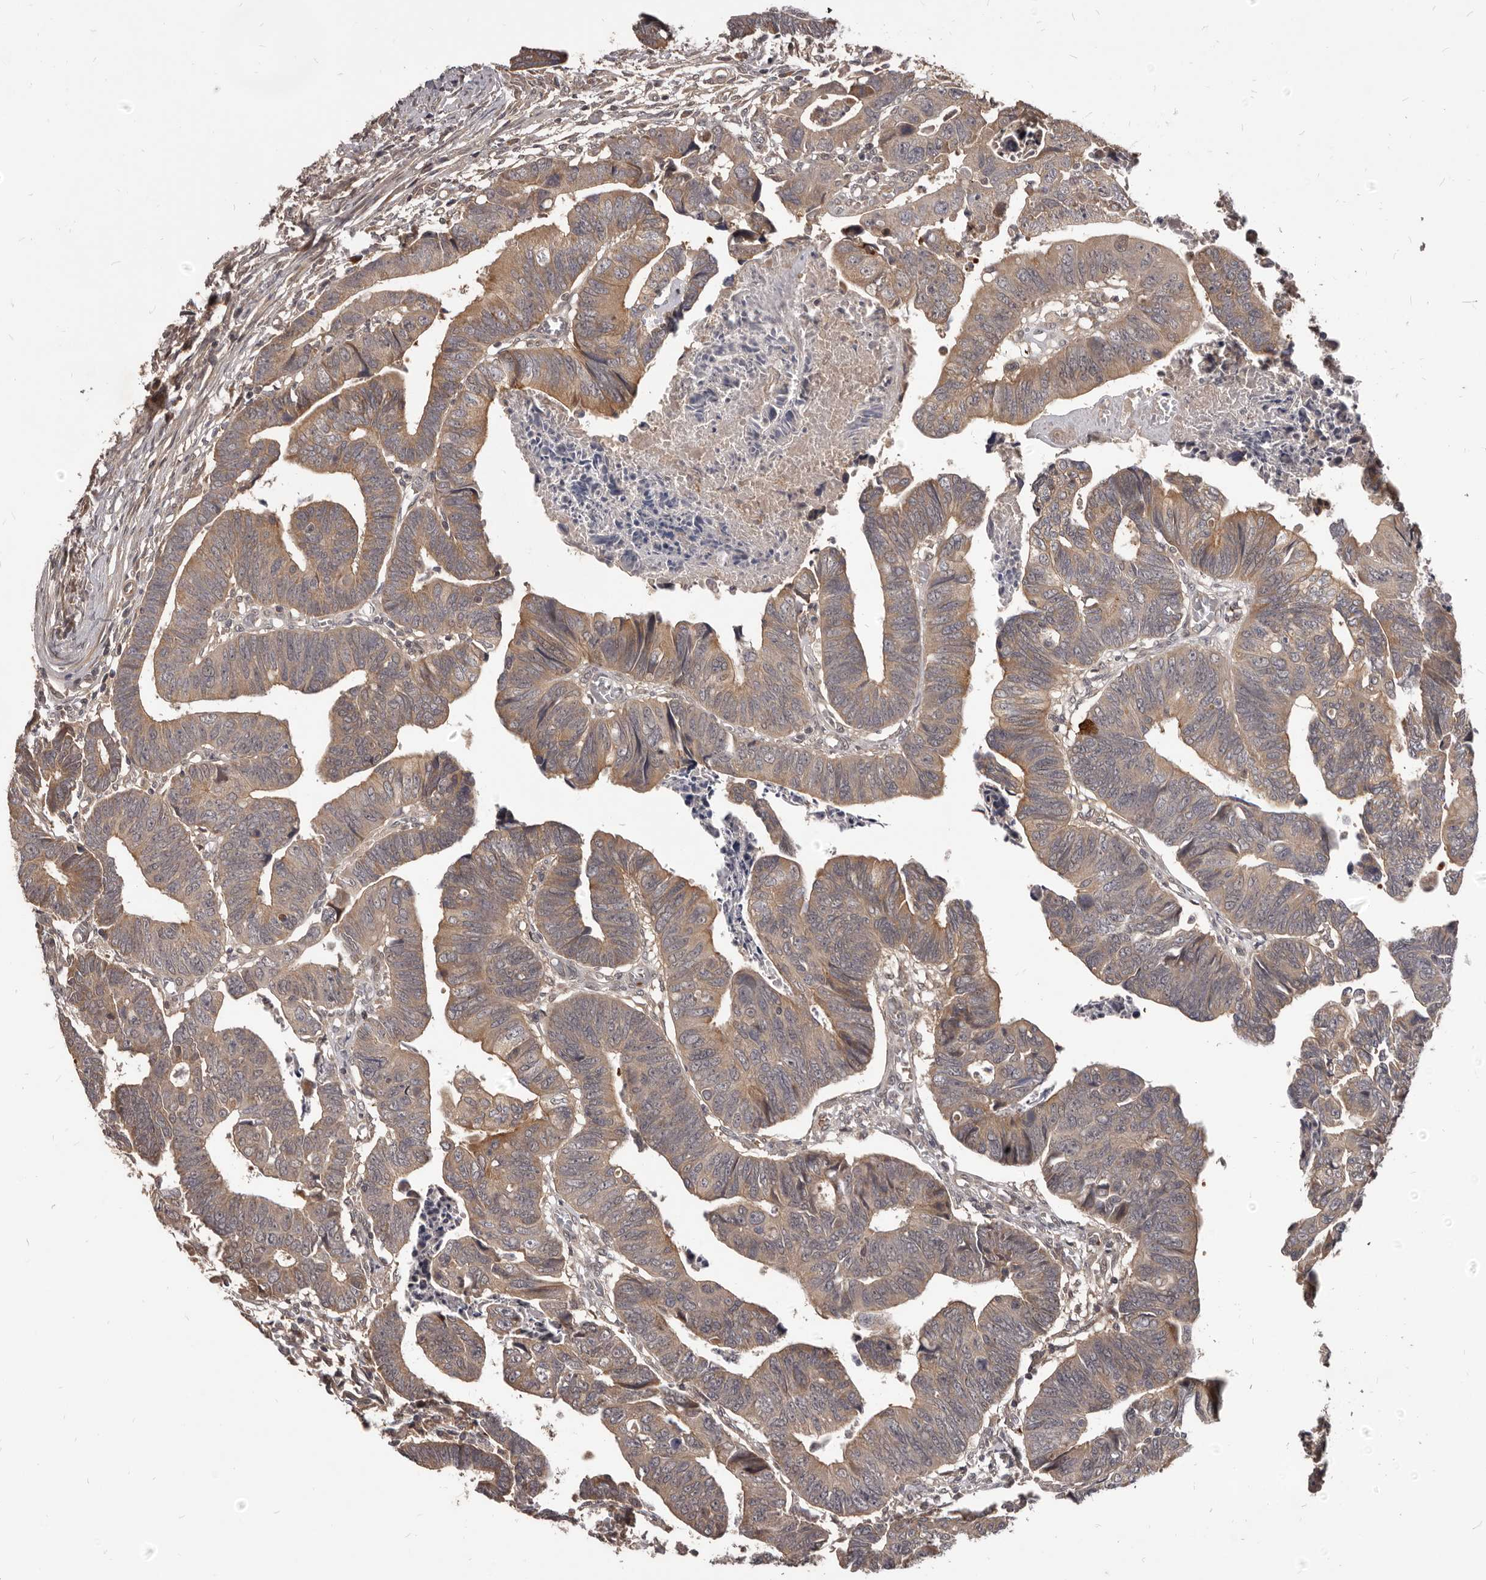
{"staining": {"intensity": "moderate", "quantity": "25%-75%", "location": "cytoplasmic/membranous"}, "tissue": "colorectal cancer", "cell_type": "Tumor cells", "image_type": "cancer", "snomed": [{"axis": "morphology", "description": "Adenocarcinoma, NOS"}, {"axis": "topography", "description": "Rectum"}], "caption": "Tumor cells show moderate cytoplasmic/membranous expression in approximately 25%-75% of cells in colorectal adenocarcinoma.", "gene": "GABPB2", "patient": {"sex": "female", "age": 65}}